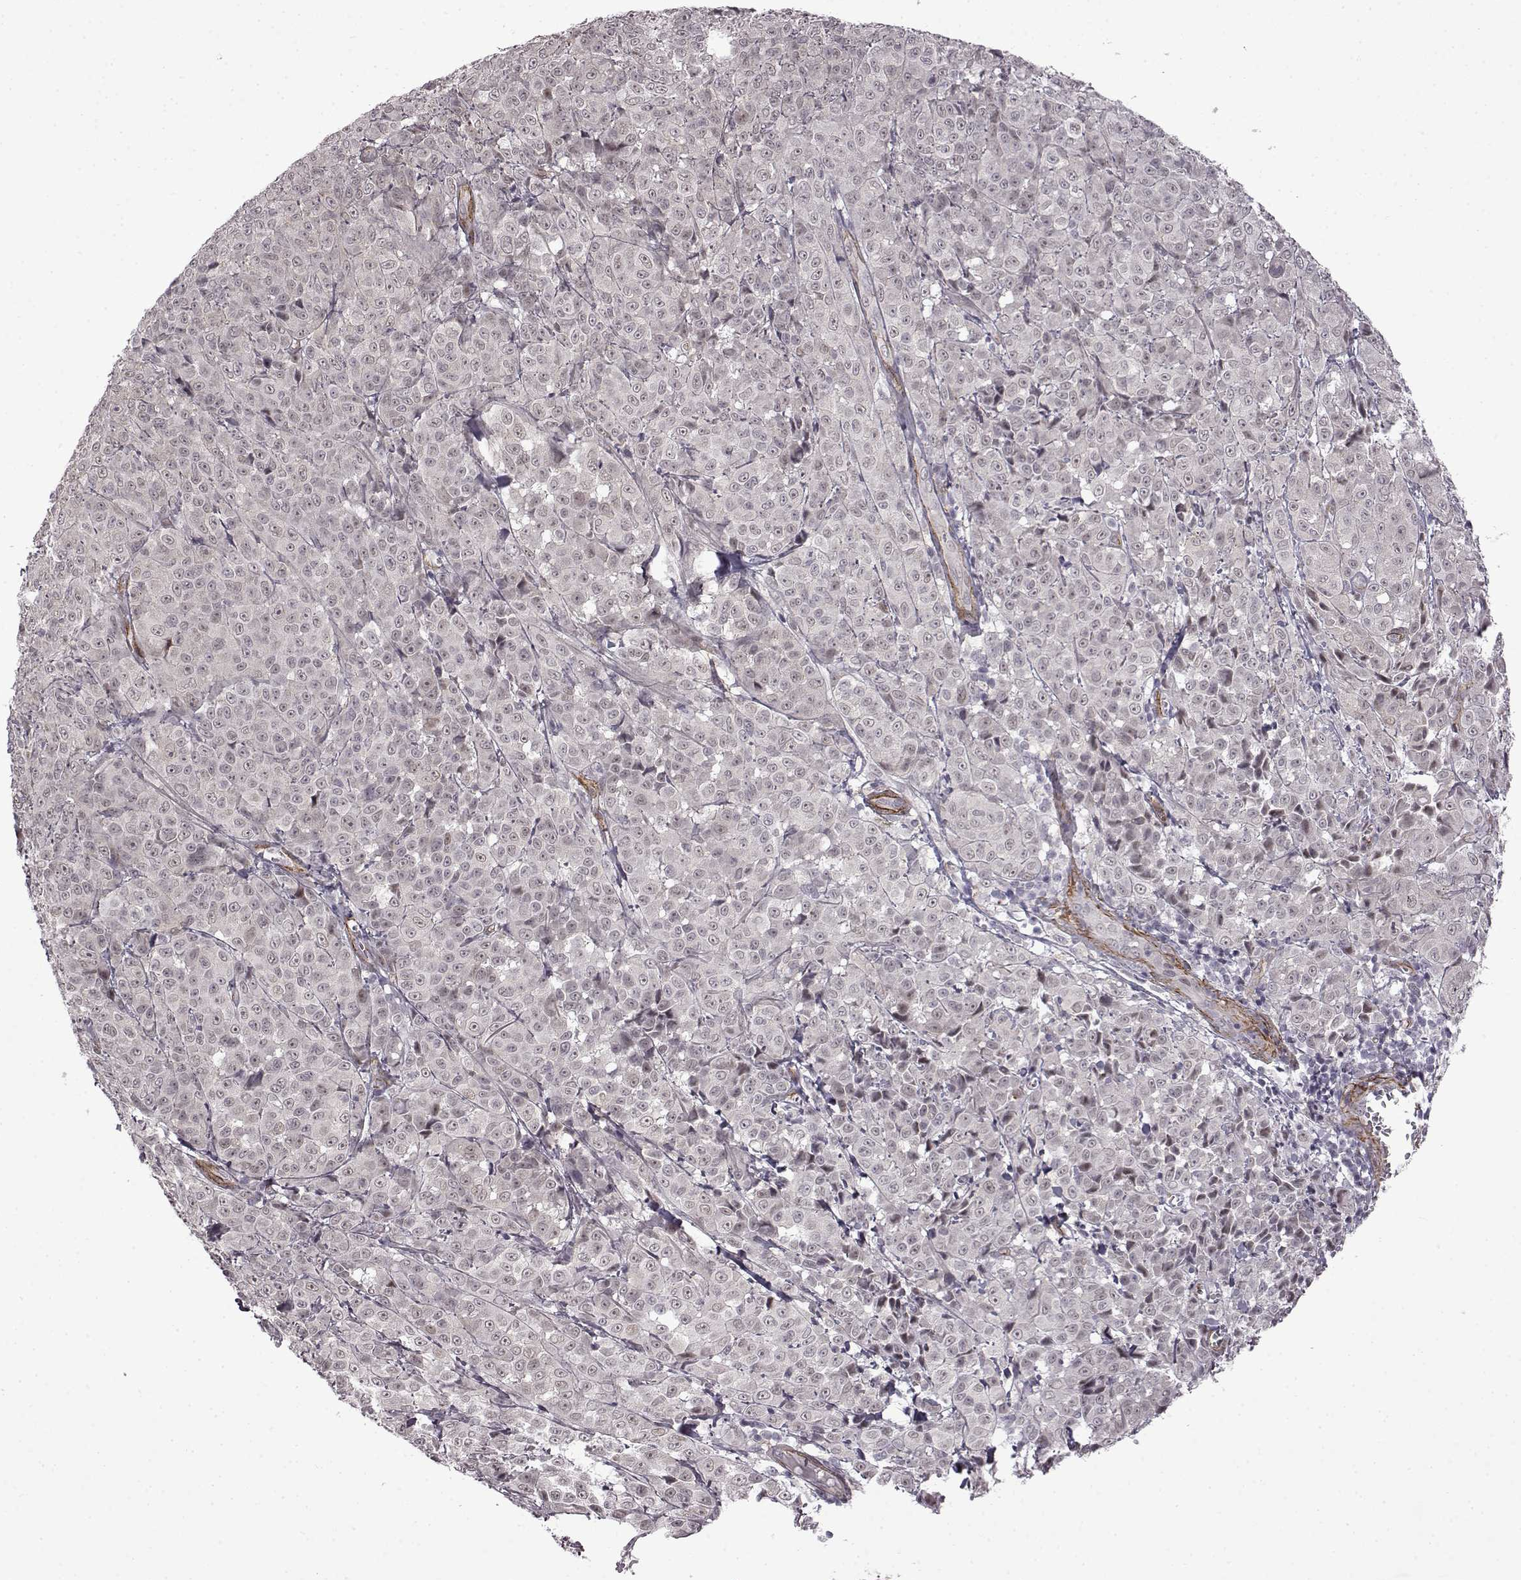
{"staining": {"intensity": "negative", "quantity": "none", "location": "none"}, "tissue": "melanoma", "cell_type": "Tumor cells", "image_type": "cancer", "snomed": [{"axis": "morphology", "description": "Malignant melanoma, NOS"}, {"axis": "topography", "description": "Skin"}], "caption": "Melanoma was stained to show a protein in brown. There is no significant expression in tumor cells.", "gene": "SYNPO2", "patient": {"sex": "male", "age": 89}}